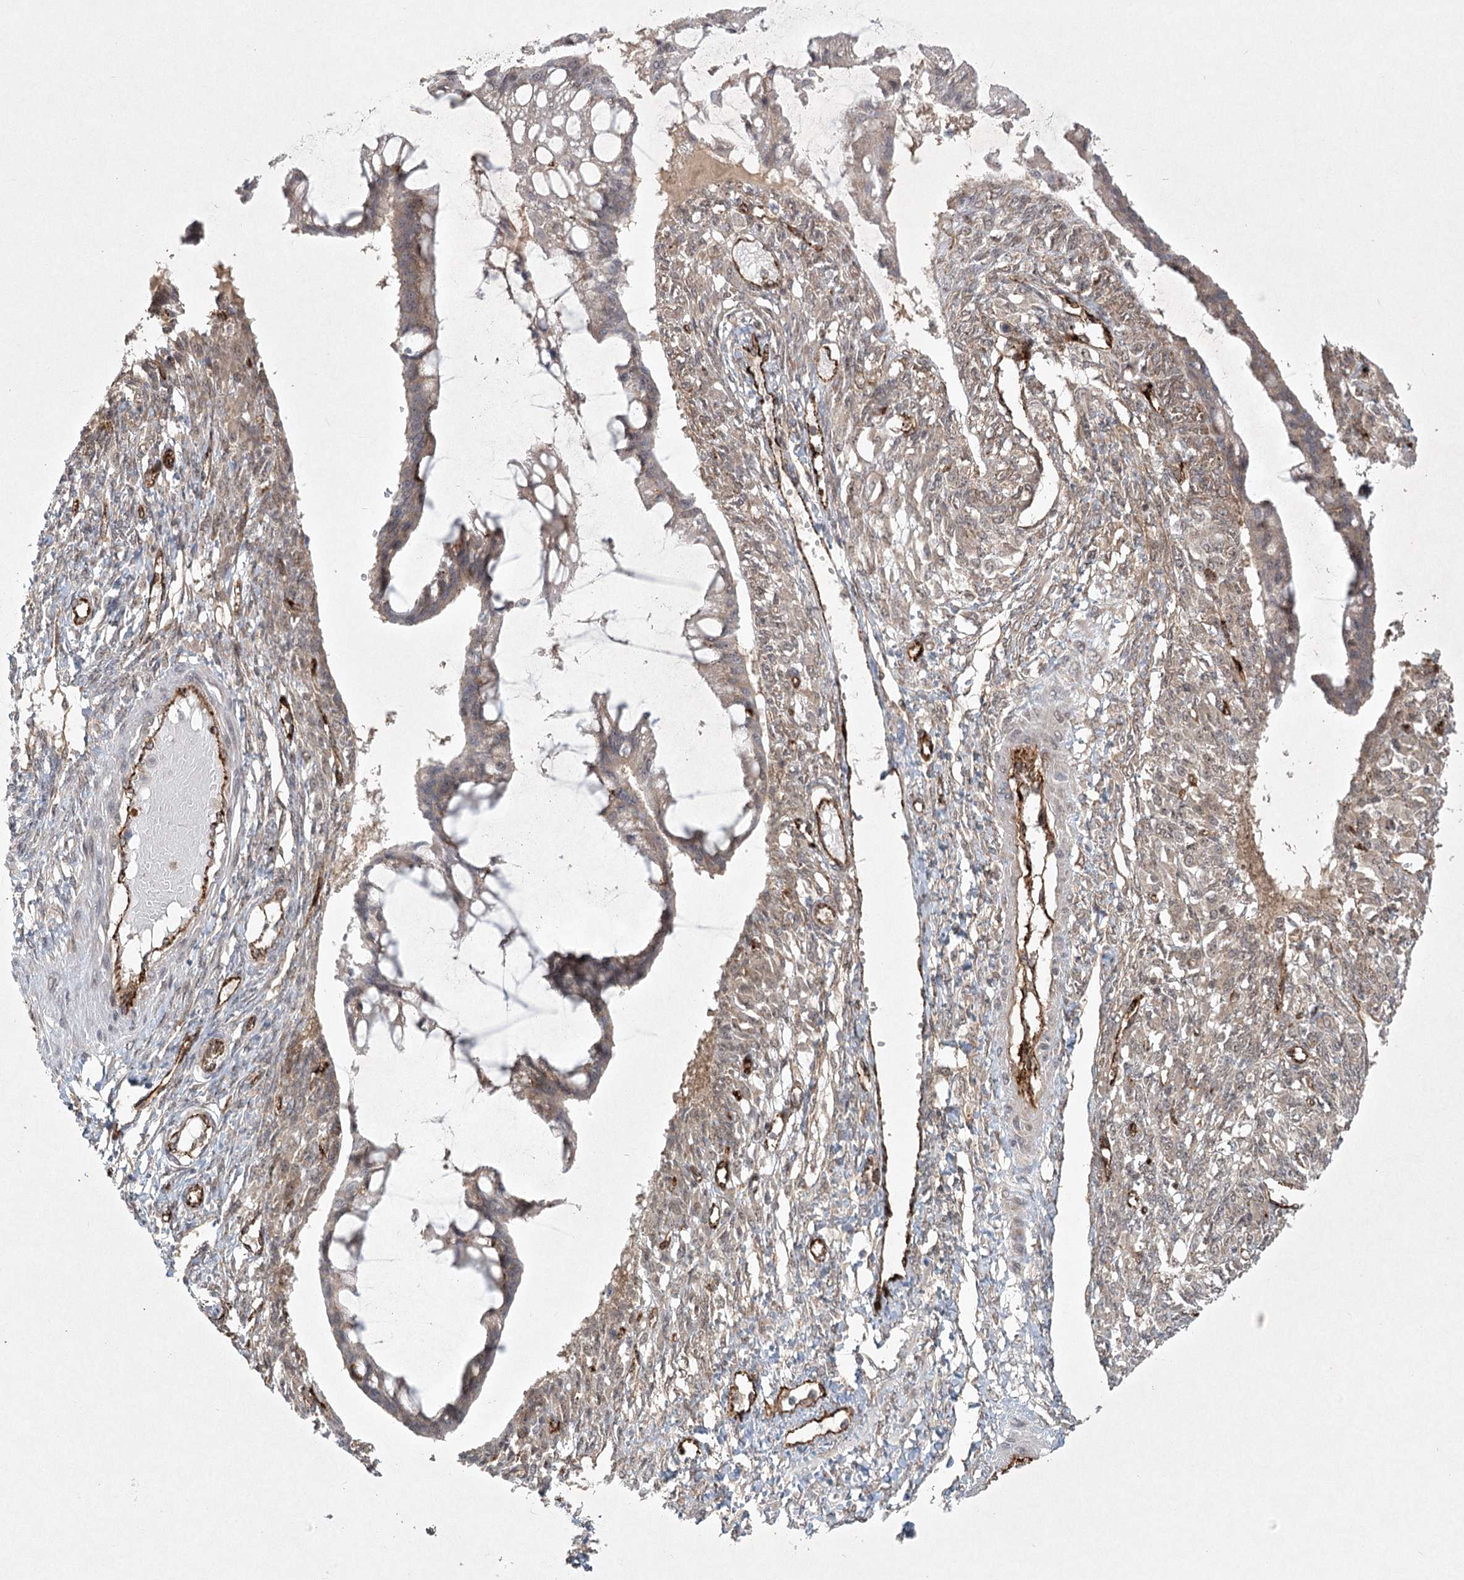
{"staining": {"intensity": "weak", "quantity": "<25%", "location": "cytoplasmic/membranous"}, "tissue": "ovarian cancer", "cell_type": "Tumor cells", "image_type": "cancer", "snomed": [{"axis": "morphology", "description": "Cystadenocarcinoma, mucinous, NOS"}, {"axis": "topography", "description": "Ovary"}], "caption": "Human ovarian cancer (mucinous cystadenocarcinoma) stained for a protein using immunohistochemistry shows no expression in tumor cells.", "gene": "ARHGAP31", "patient": {"sex": "female", "age": 73}}